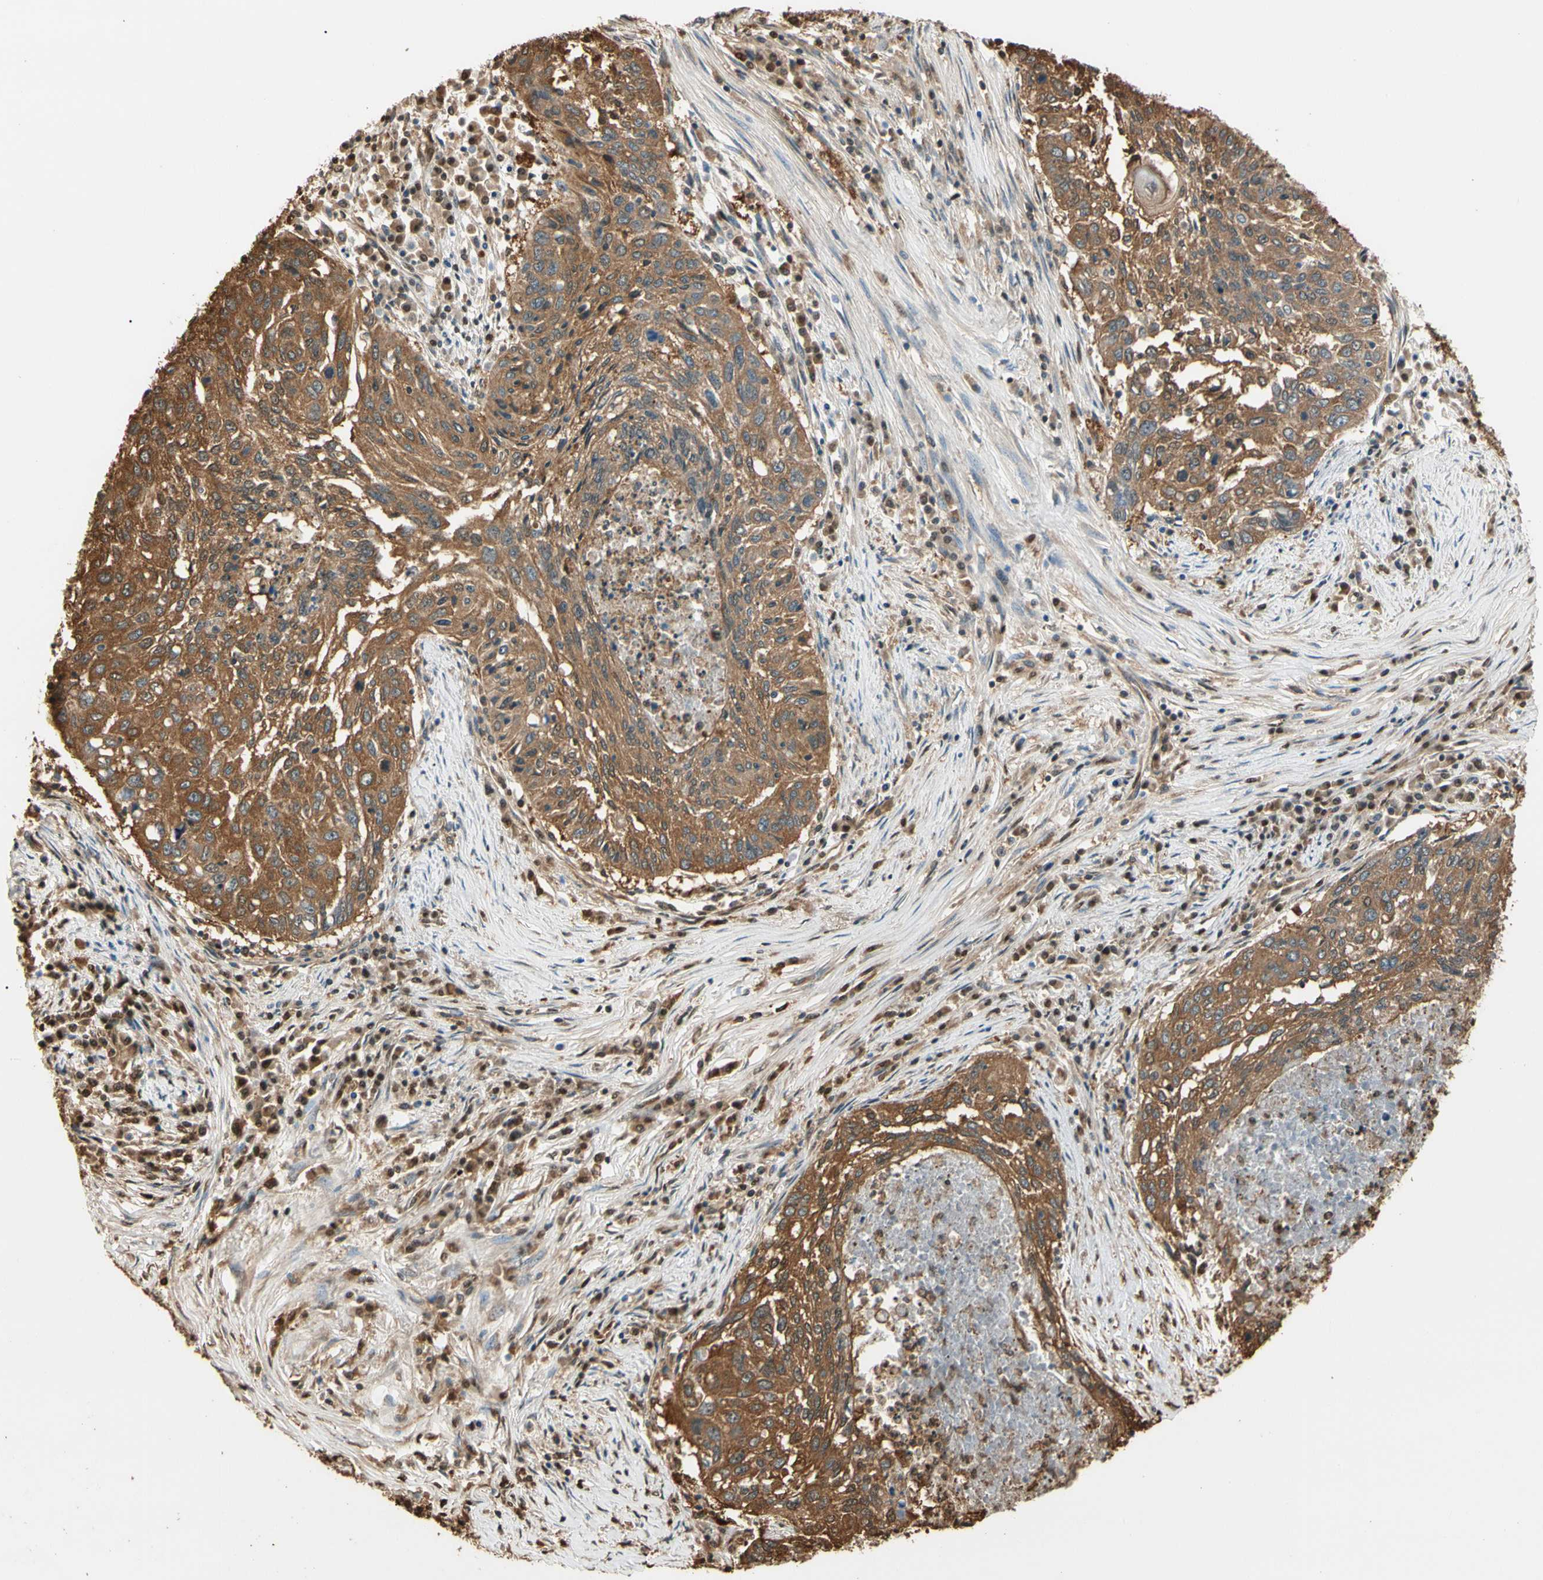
{"staining": {"intensity": "moderate", "quantity": ">75%", "location": "cytoplasmic/membranous"}, "tissue": "lung cancer", "cell_type": "Tumor cells", "image_type": "cancer", "snomed": [{"axis": "morphology", "description": "Squamous cell carcinoma, NOS"}, {"axis": "topography", "description": "Lung"}], "caption": "The micrograph shows staining of squamous cell carcinoma (lung), revealing moderate cytoplasmic/membranous protein positivity (brown color) within tumor cells. (DAB (3,3'-diaminobenzidine) IHC with brightfield microscopy, high magnification).", "gene": "PNCK", "patient": {"sex": "female", "age": 63}}